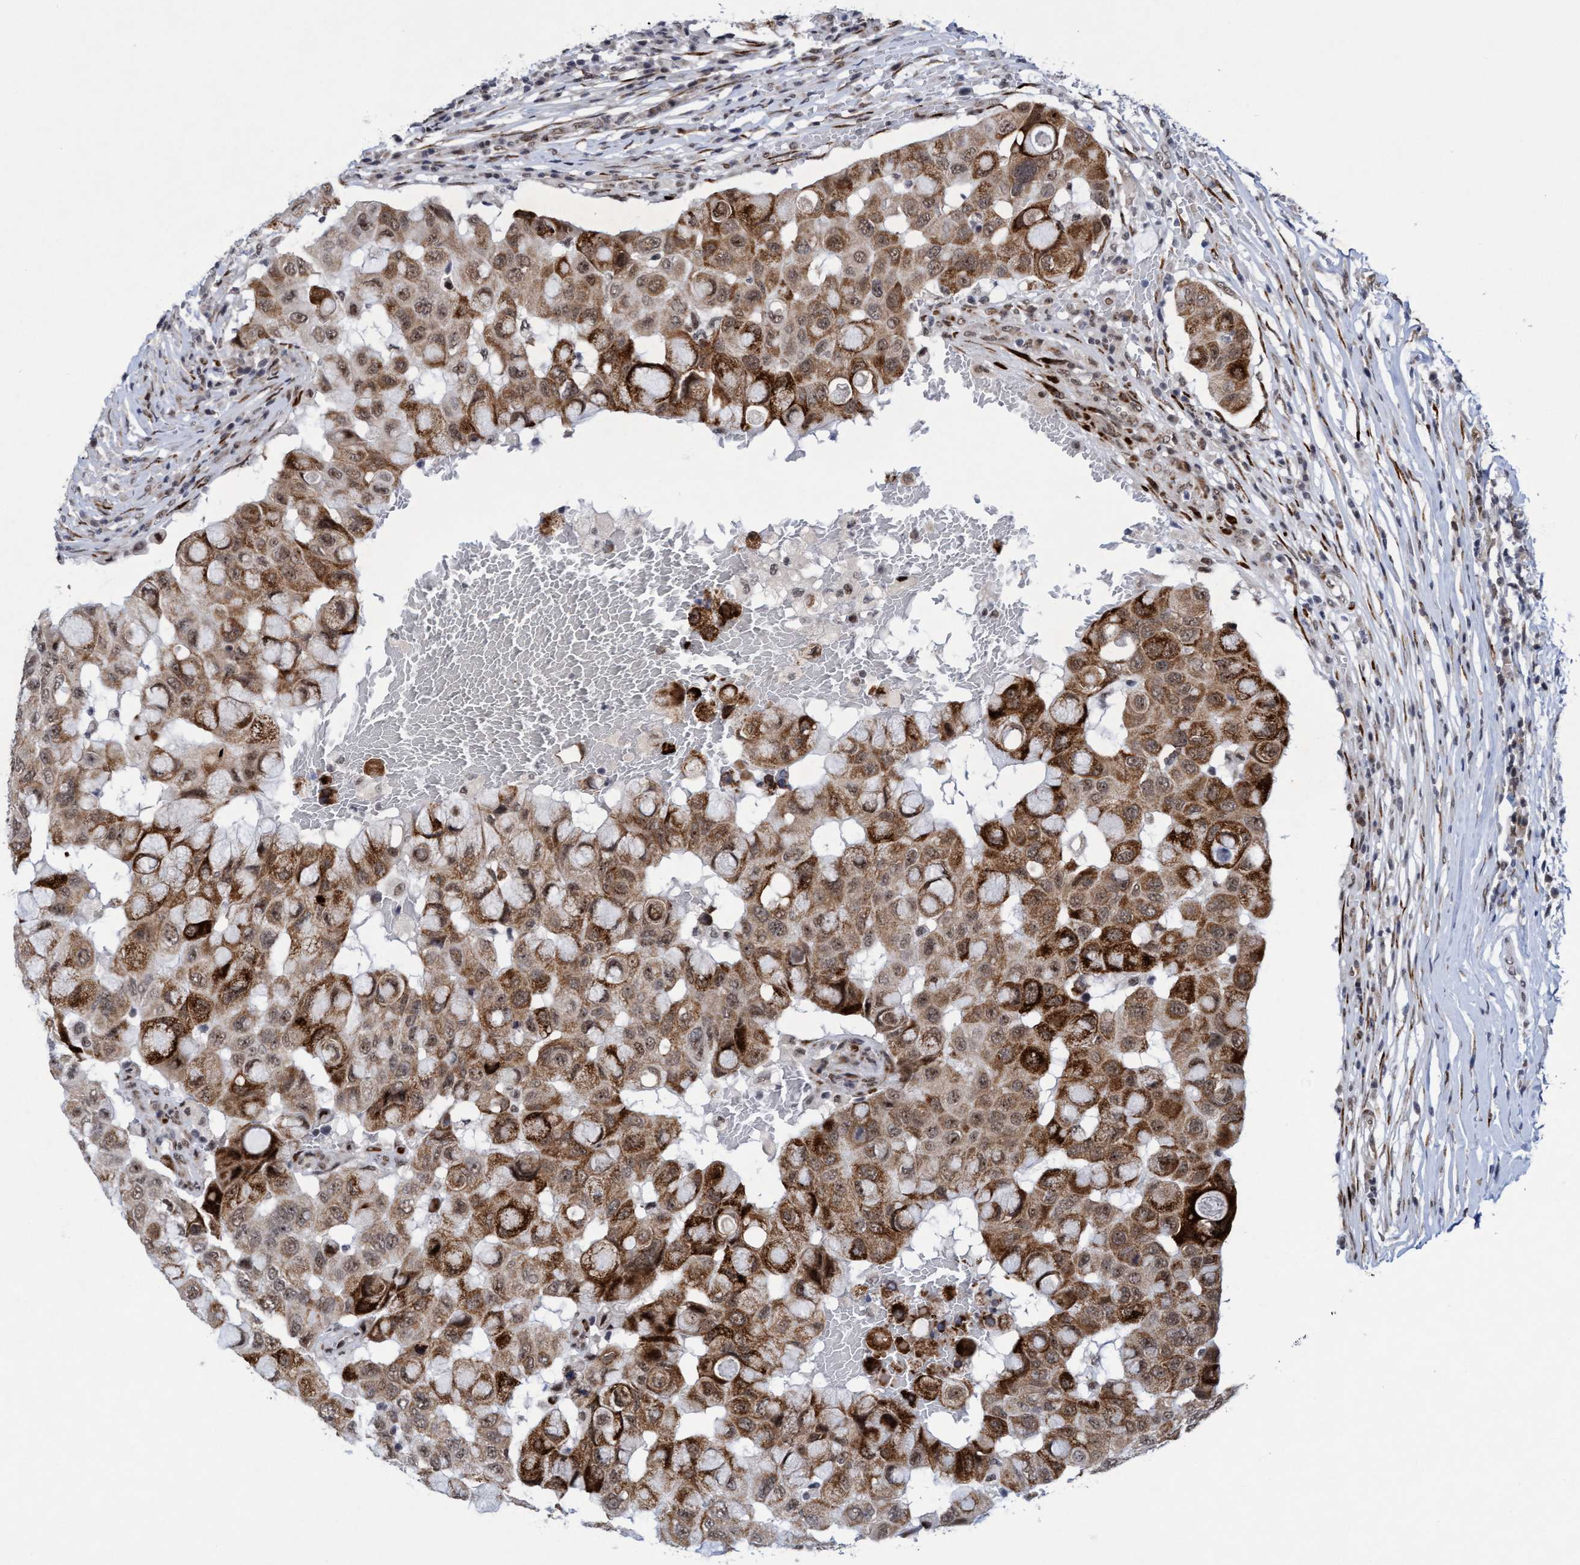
{"staining": {"intensity": "moderate", "quantity": ">75%", "location": "cytoplasmic/membranous,nuclear"}, "tissue": "breast cancer", "cell_type": "Tumor cells", "image_type": "cancer", "snomed": [{"axis": "morphology", "description": "Duct carcinoma"}, {"axis": "topography", "description": "Breast"}], "caption": "Immunohistochemistry (IHC) (DAB (3,3'-diaminobenzidine)) staining of human breast cancer (invasive ductal carcinoma) demonstrates moderate cytoplasmic/membranous and nuclear protein positivity in approximately >75% of tumor cells.", "gene": "GLT6D1", "patient": {"sex": "female", "age": 27}}